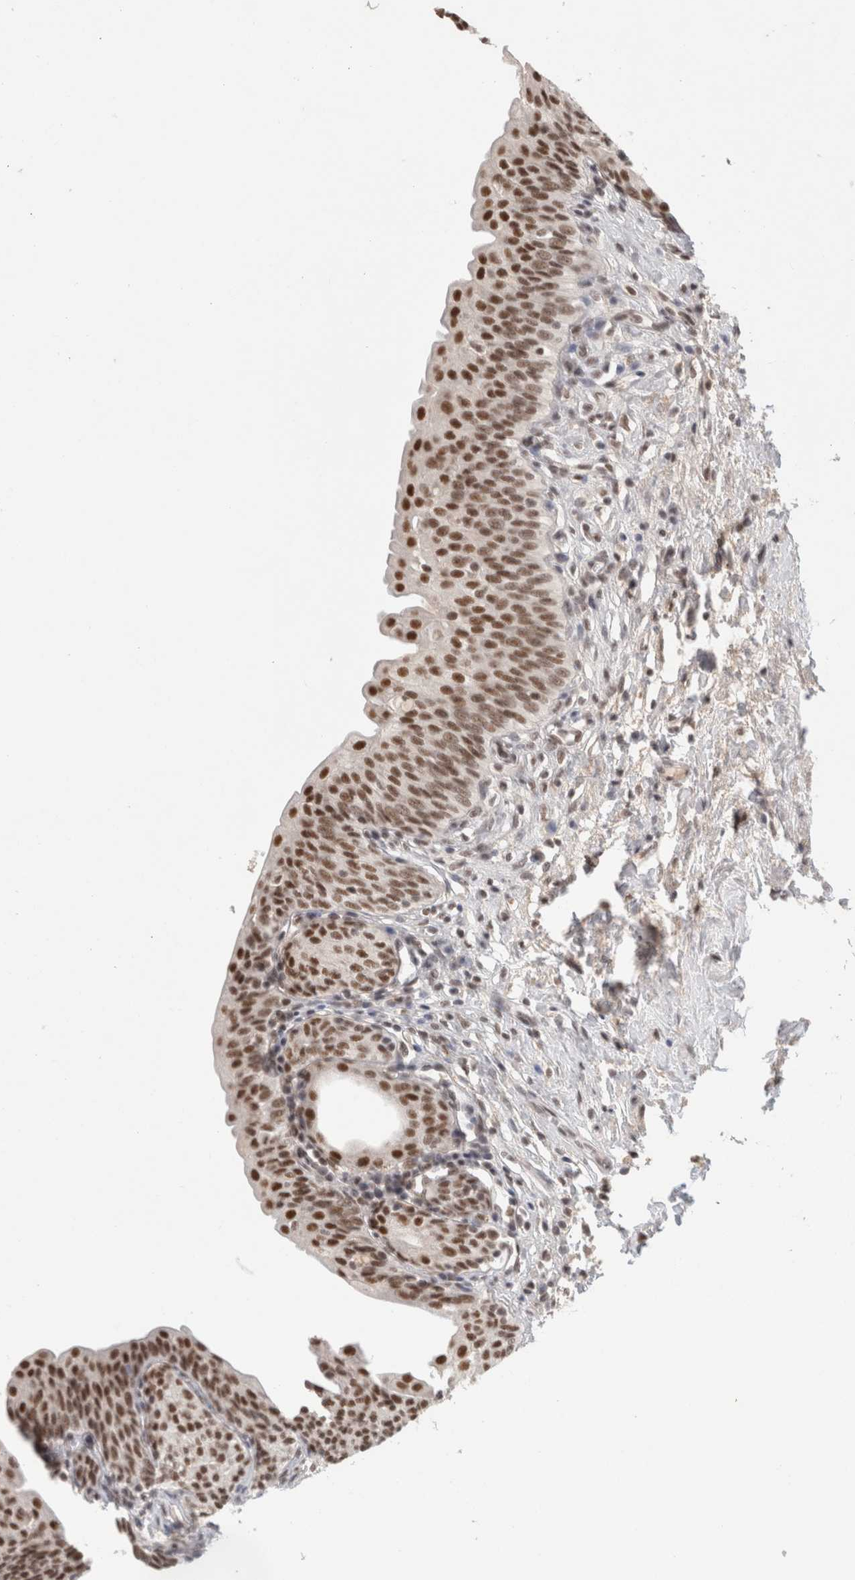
{"staining": {"intensity": "strong", "quantity": ">75%", "location": "nuclear"}, "tissue": "urinary bladder", "cell_type": "Urothelial cells", "image_type": "normal", "snomed": [{"axis": "morphology", "description": "Normal tissue, NOS"}, {"axis": "topography", "description": "Urinary bladder"}], "caption": "Human urinary bladder stained for a protein (brown) demonstrates strong nuclear positive expression in about >75% of urothelial cells.", "gene": "ZNF830", "patient": {"sex": "male", "age": 83}}